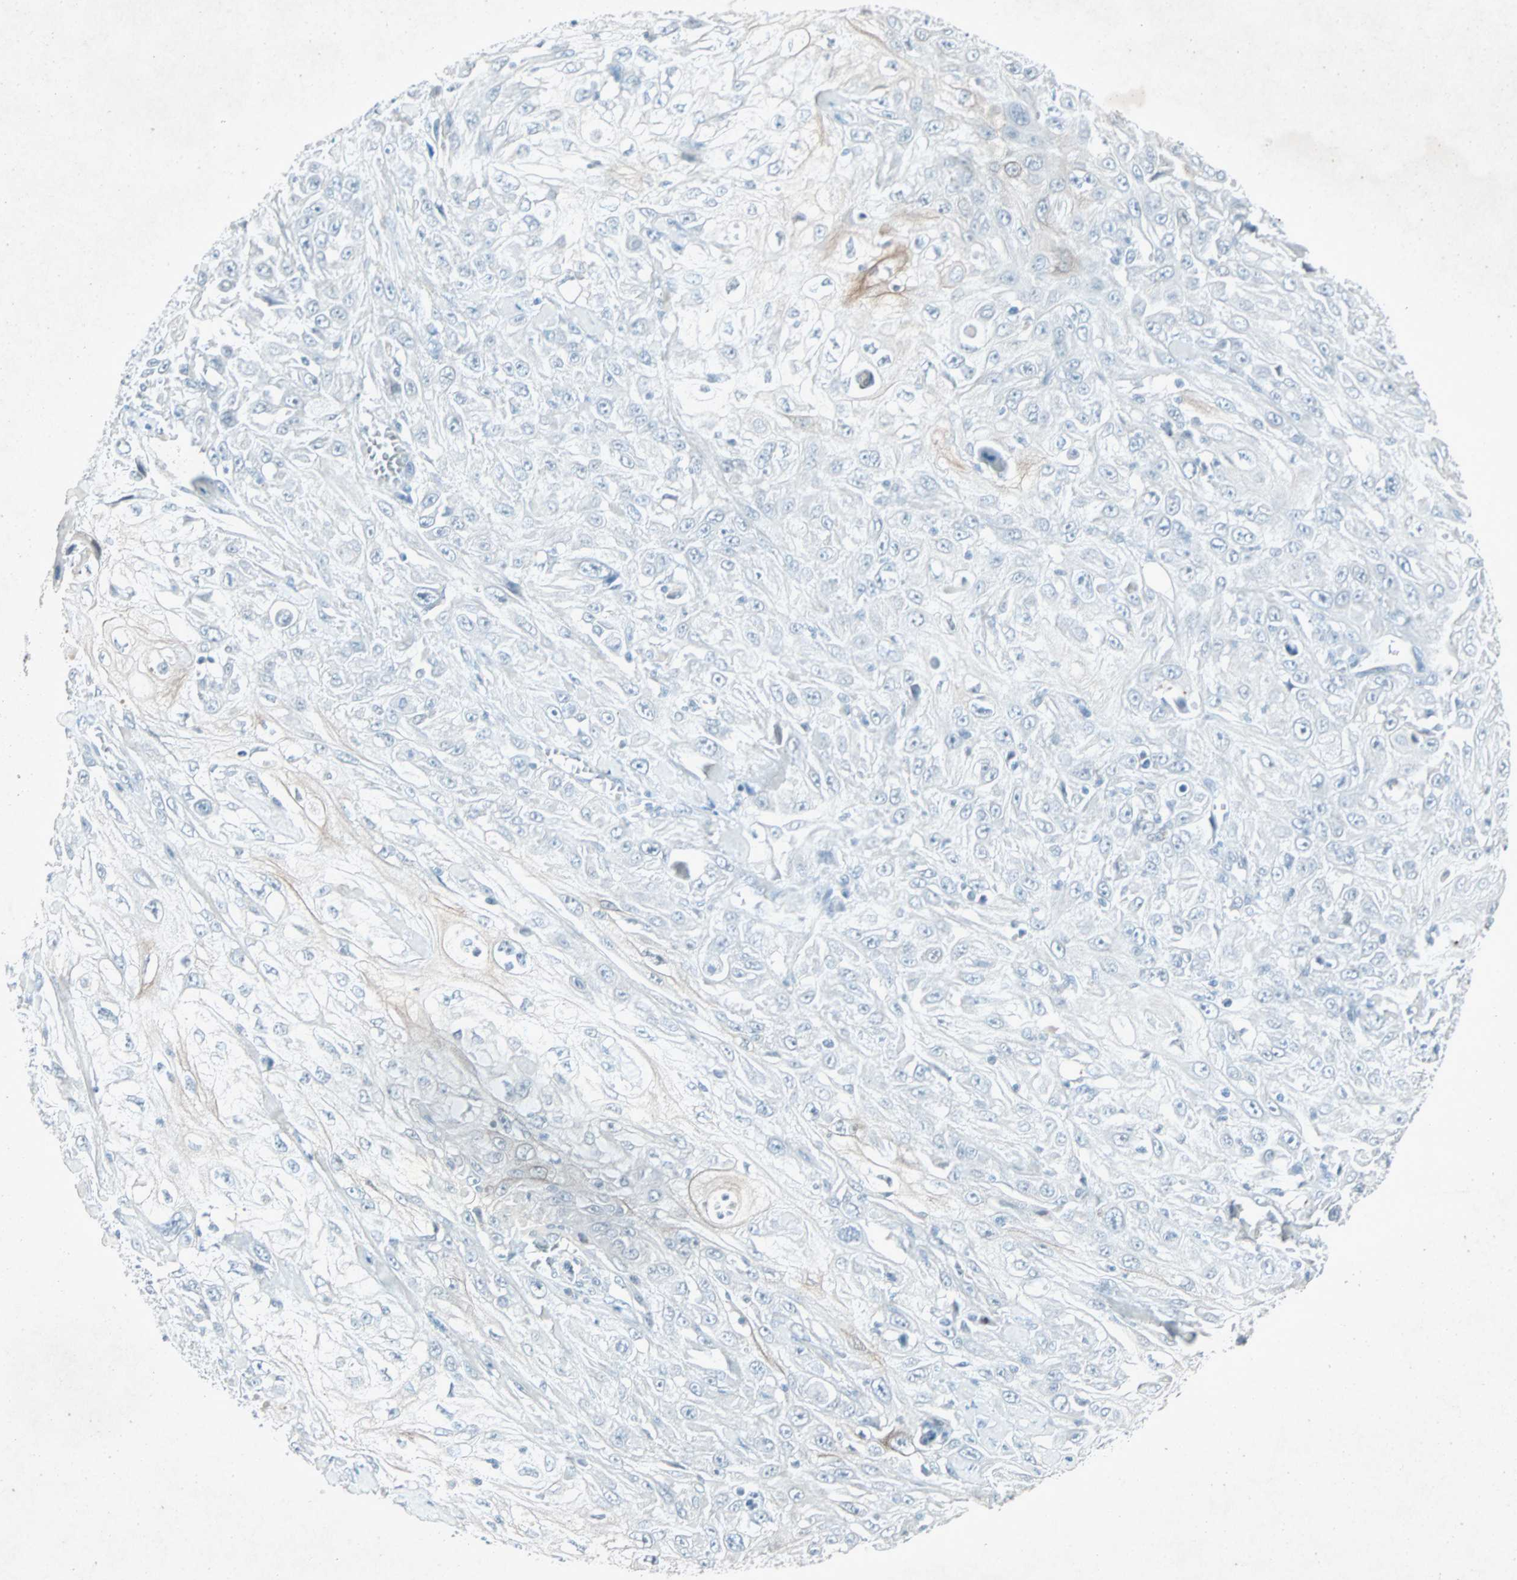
{"staining": {"intensity": "negative", "quantity": "none", "location": "none"}, "tissue": "skin cancer", "cell_type": "Tumor cells", "image_type": "cancer", "snomed": [{"axis": "morphology", "description": "Squamous cell carcinoma, NOS"}, {"axis": "morphology", "description": "Squamous cell carcinoma, metastatic, NOS"}, {"axis": "topography", "description": "Skin"}, {"axis": "topography", "description": "Lymph node"}], "caption": "DAB (3,3'-diaminobenzidine) immunohistochemical staining of human skin cancer displays no significant positivity in tumor cells. The staining was performed using DAB (3,3'-diaminobenzidine) to visualize the protein expression in brown, while the nuclei were stained in blue with hematoxylin (Magnification: 20x).", "gene": "LANCL3", "patient": {"sex": "male", "age": 75}}